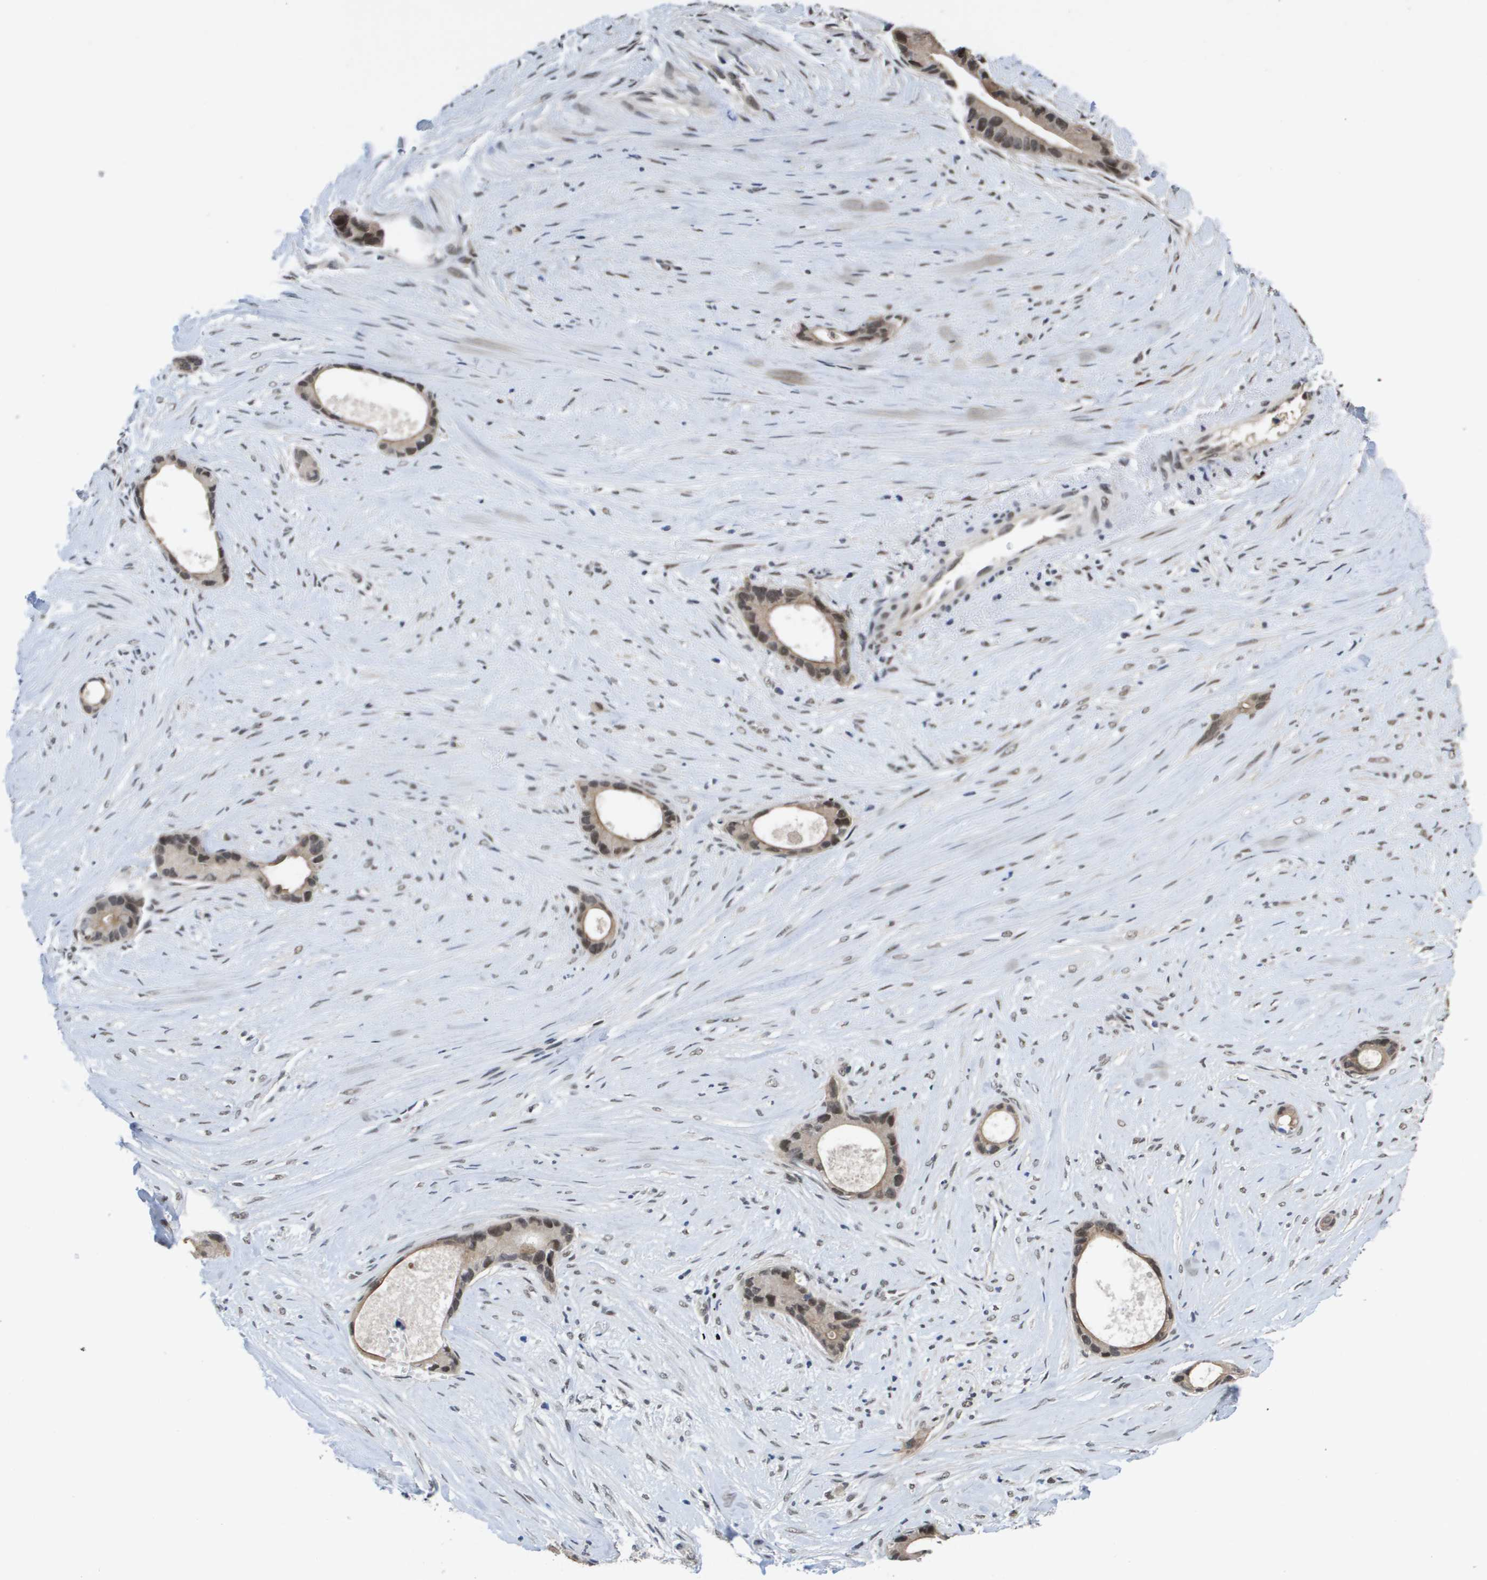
{"staining": {"intensity": "moderate", "quantity": "25%-75%", "location": "cytoplasmic/membranous,nuclear"}, "tissue": "liver cancer", "cell_type": "Tumor cells", "image_type": "cancer", "snomed": [{"axis": "morphology", "description": "Cholangiocarcinoma"}, {"axis": "topography", "description": "Liver"}], "caption": "Tumor cells display medium levels of moderate cytoplasmic/membranous and nuclear staining in about 25%-75% of cells in human liver cancer (cholangiocarcinoma). Immunohistochemistry stains the protein of interest in brown and the nuclei are stained blue.", "gene": "AMBRA1", "patient": {"sex": "female", "age": 55}}